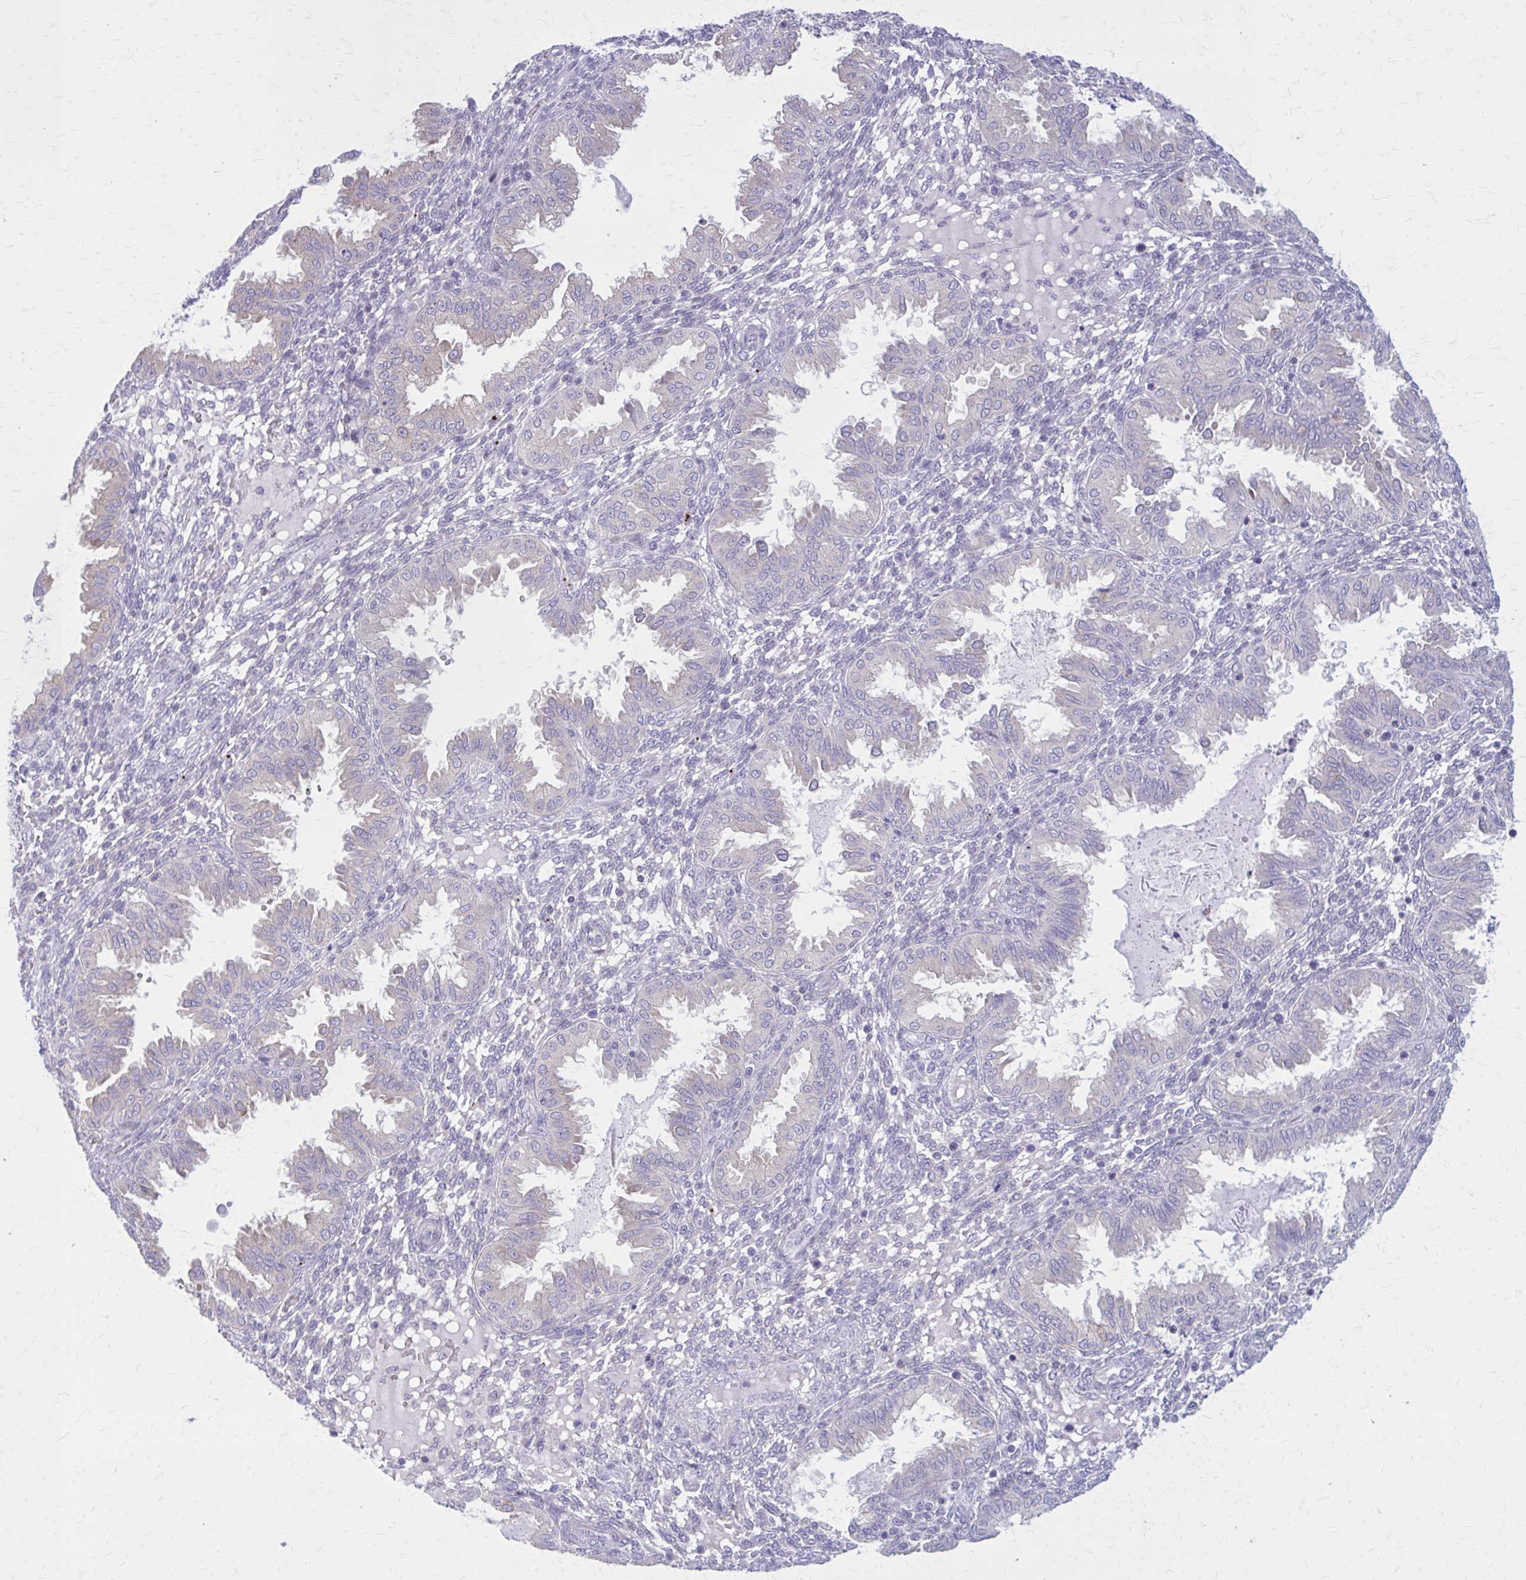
{"staining": {"intensity": "negative", "quantity": "none", "location": "none"}, "tissue": "endometrium", "cell_type": "Cells in endometrial stroma", "image_type": "normal", "snomed": [{"axis": "morphology", "description": "Normal tissue, NOS"}, {"axis": "topography", "description": "Endometrium"}], "caption": "IHC histopathology image of benign endometrium: human endometrium stained with DAB (3,3'-diaminobenzidine) demonstrates no significant protein staining in cells in endometrial stroma.", "gene": "PITPNM1", "patient": {"sex": "female", "age": 33}}